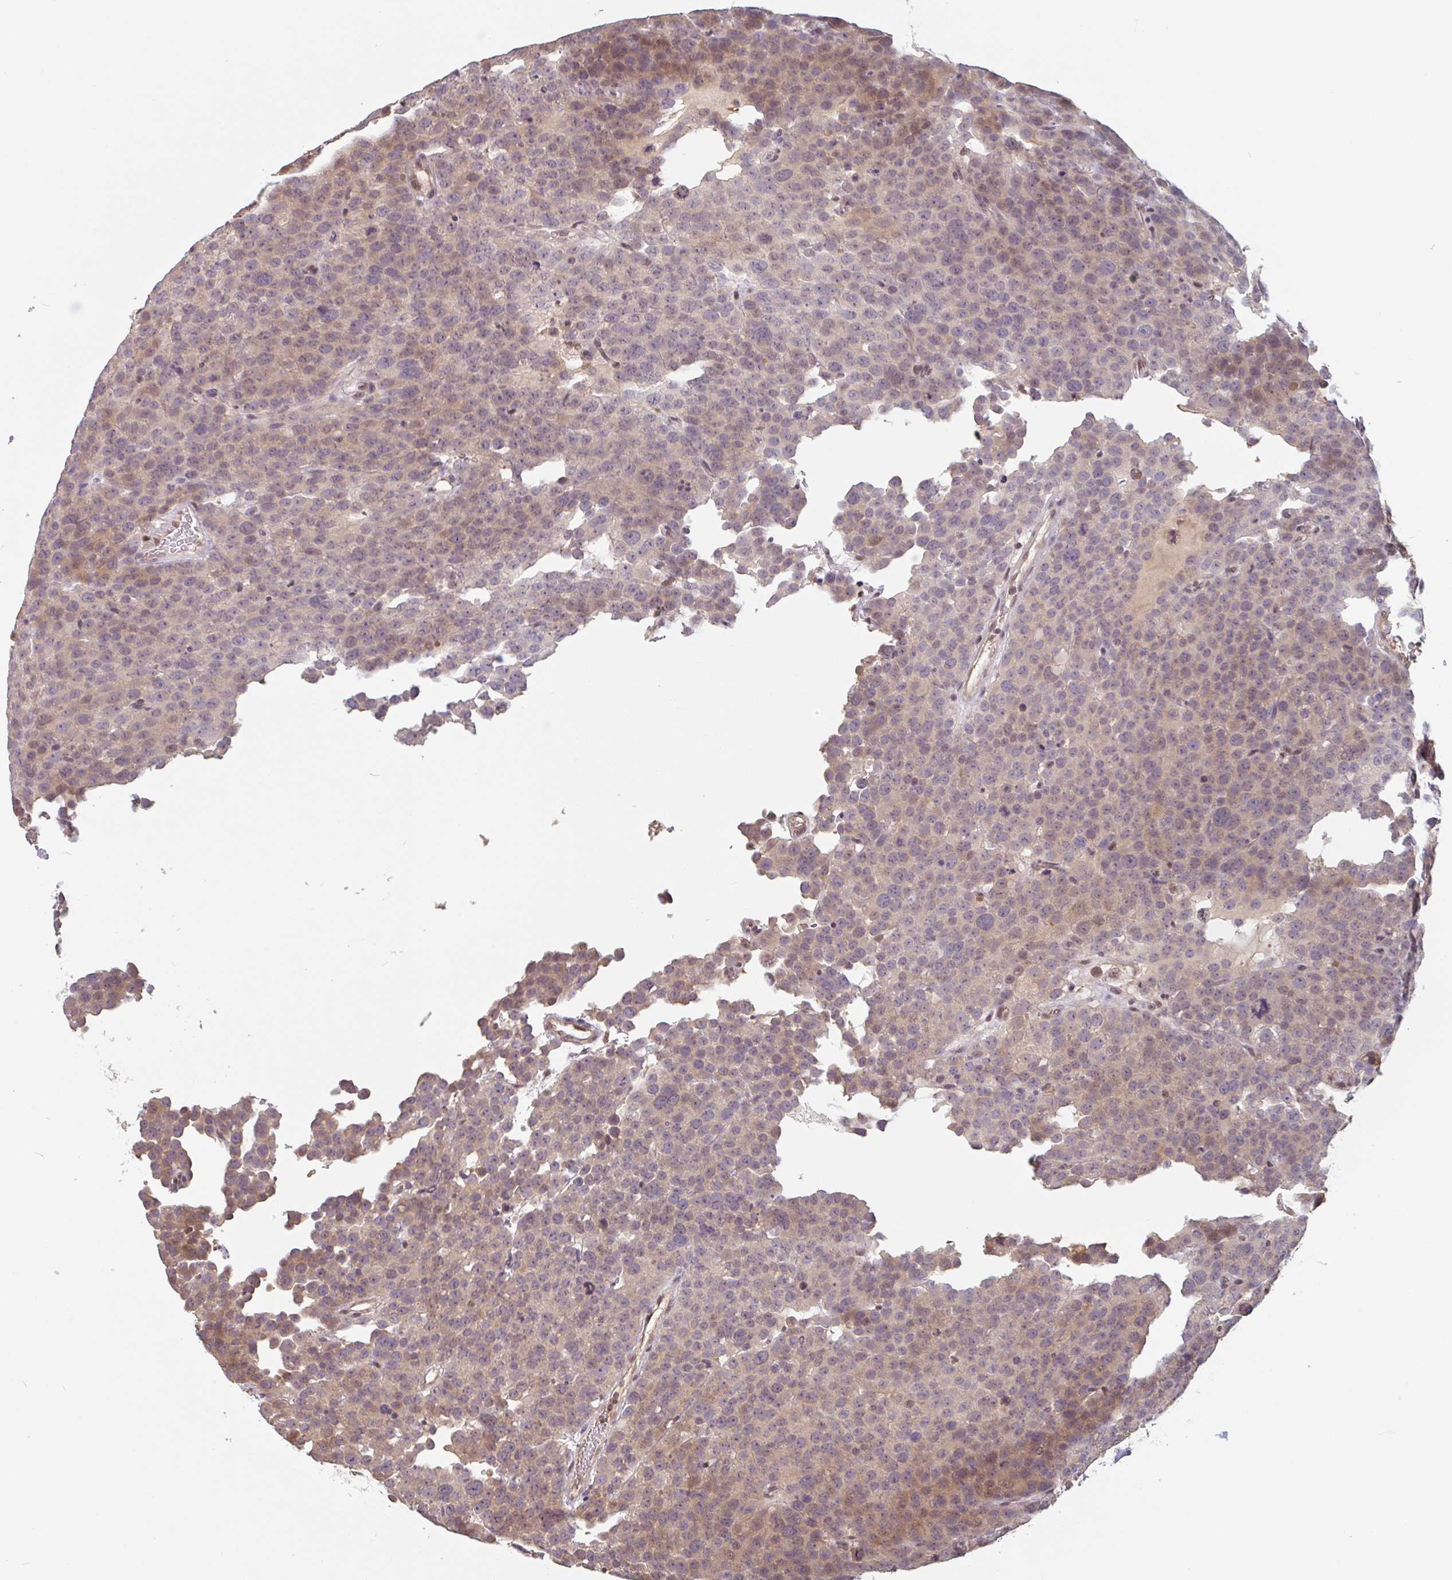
{"staining": {"intensity": "moderate", "quantity": "25%-75%", "location": "cytoplasmic/membranous,nuclear"}, "tissue": "testis cancer", "cell_type": "Tumor cells", "image_type": "cancer", "snomed": [{"axis": "morphology", "description": "Seminoma, NOS"}, {"axis": "topography", "description": "Testis"}], "caption": "DAB (3,3'-diaminobenzidine) immunohistochemical staining of testis seminoma displays moderate cytoplasmic/membranous and nuclear protein staining in about 25%-75% of tumor cells.", "gene": "DR1", "patient": {"sex": "male", "age": 71}}